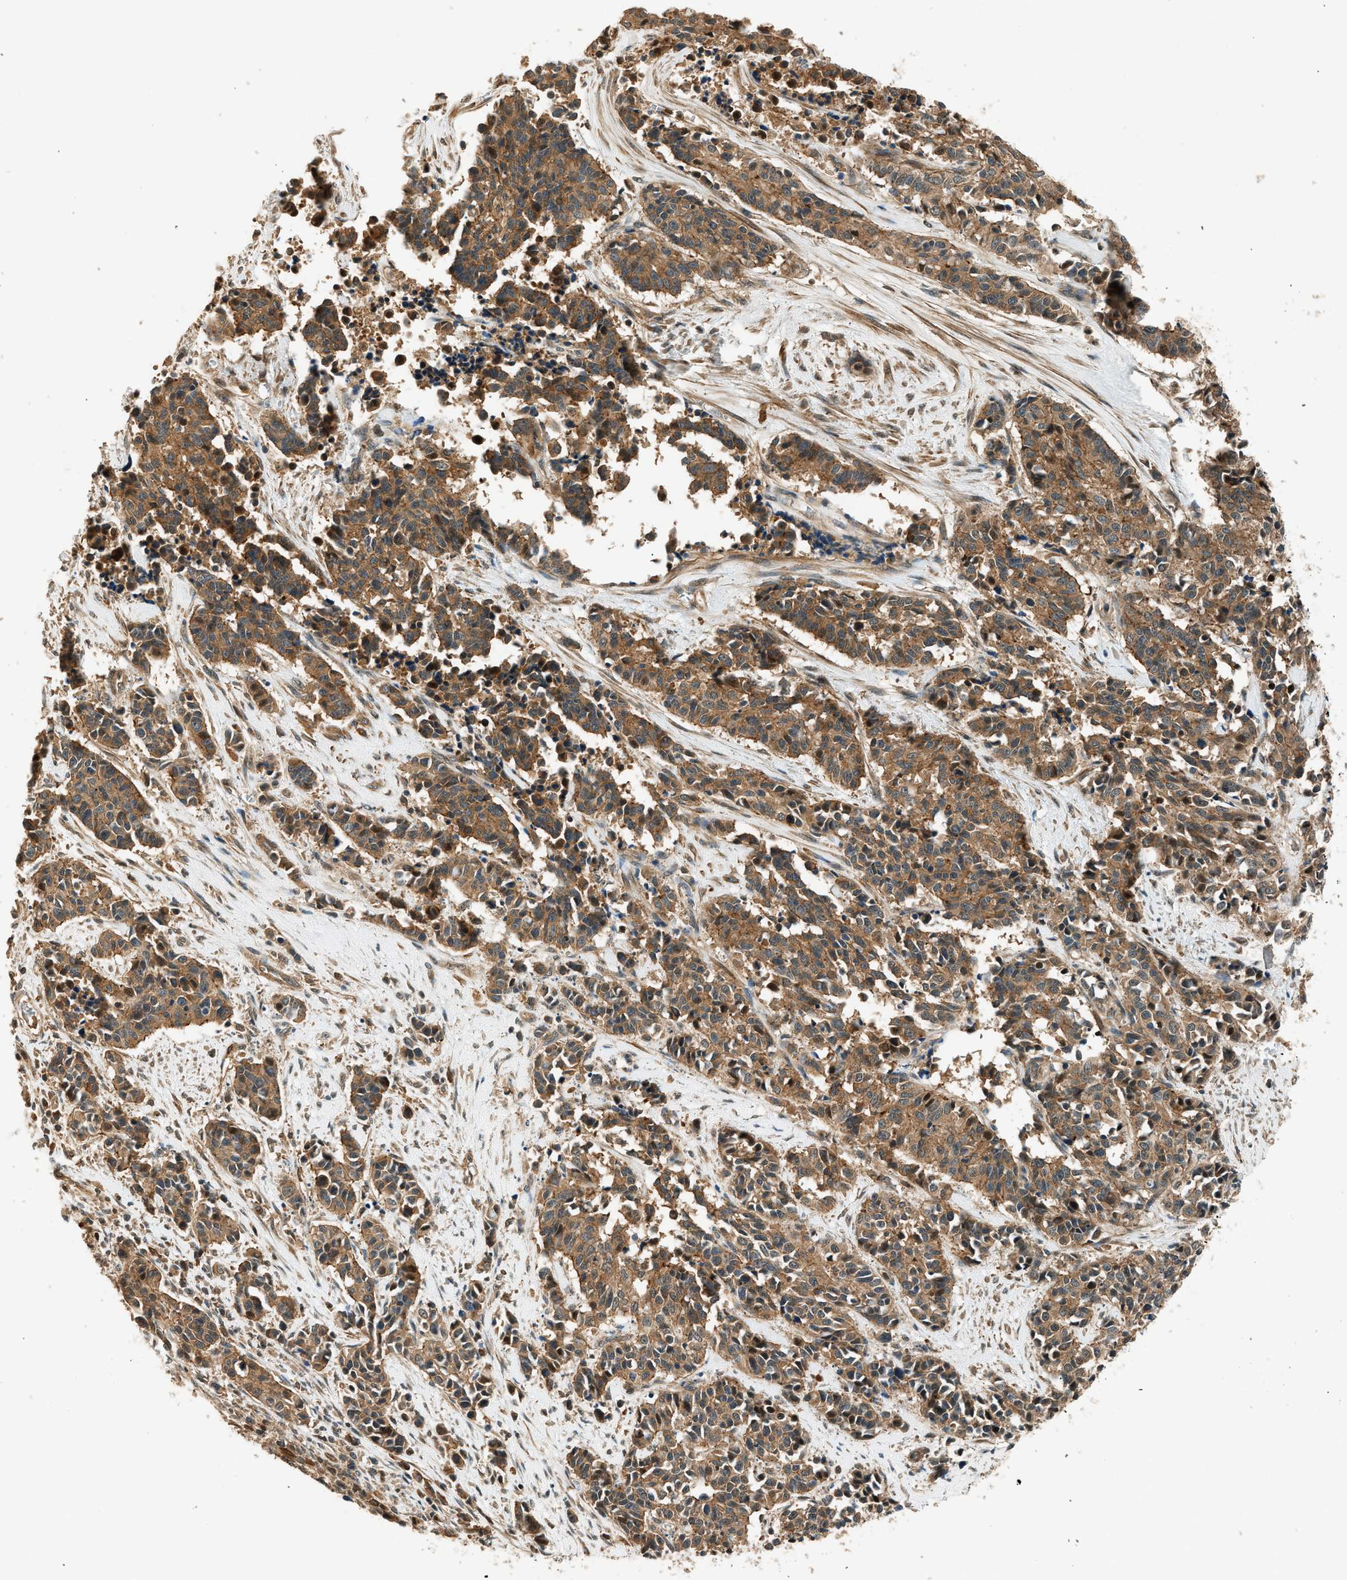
{"staining": {"intensity": "strong", "quantity": ">75%", "location": "cytoplasmic/membranous"}, "tissue": "cervical cancer", "cell_type": "Tumor cells", "image_type": "cancer", "snomed": [{"axis": "morphology", "description": "Squamous cell carcinoma, NOS"}, {"axis": "topography", "description": "Cervix"}], "caption": "Tumor cells show high levels of strong cytoplasmic/membranous staining in approximately >75% of cells in cervical squamous cell carcinoma.", "gene": "ARHGEF11", "patient": {"sex": "female", "age": 35}}